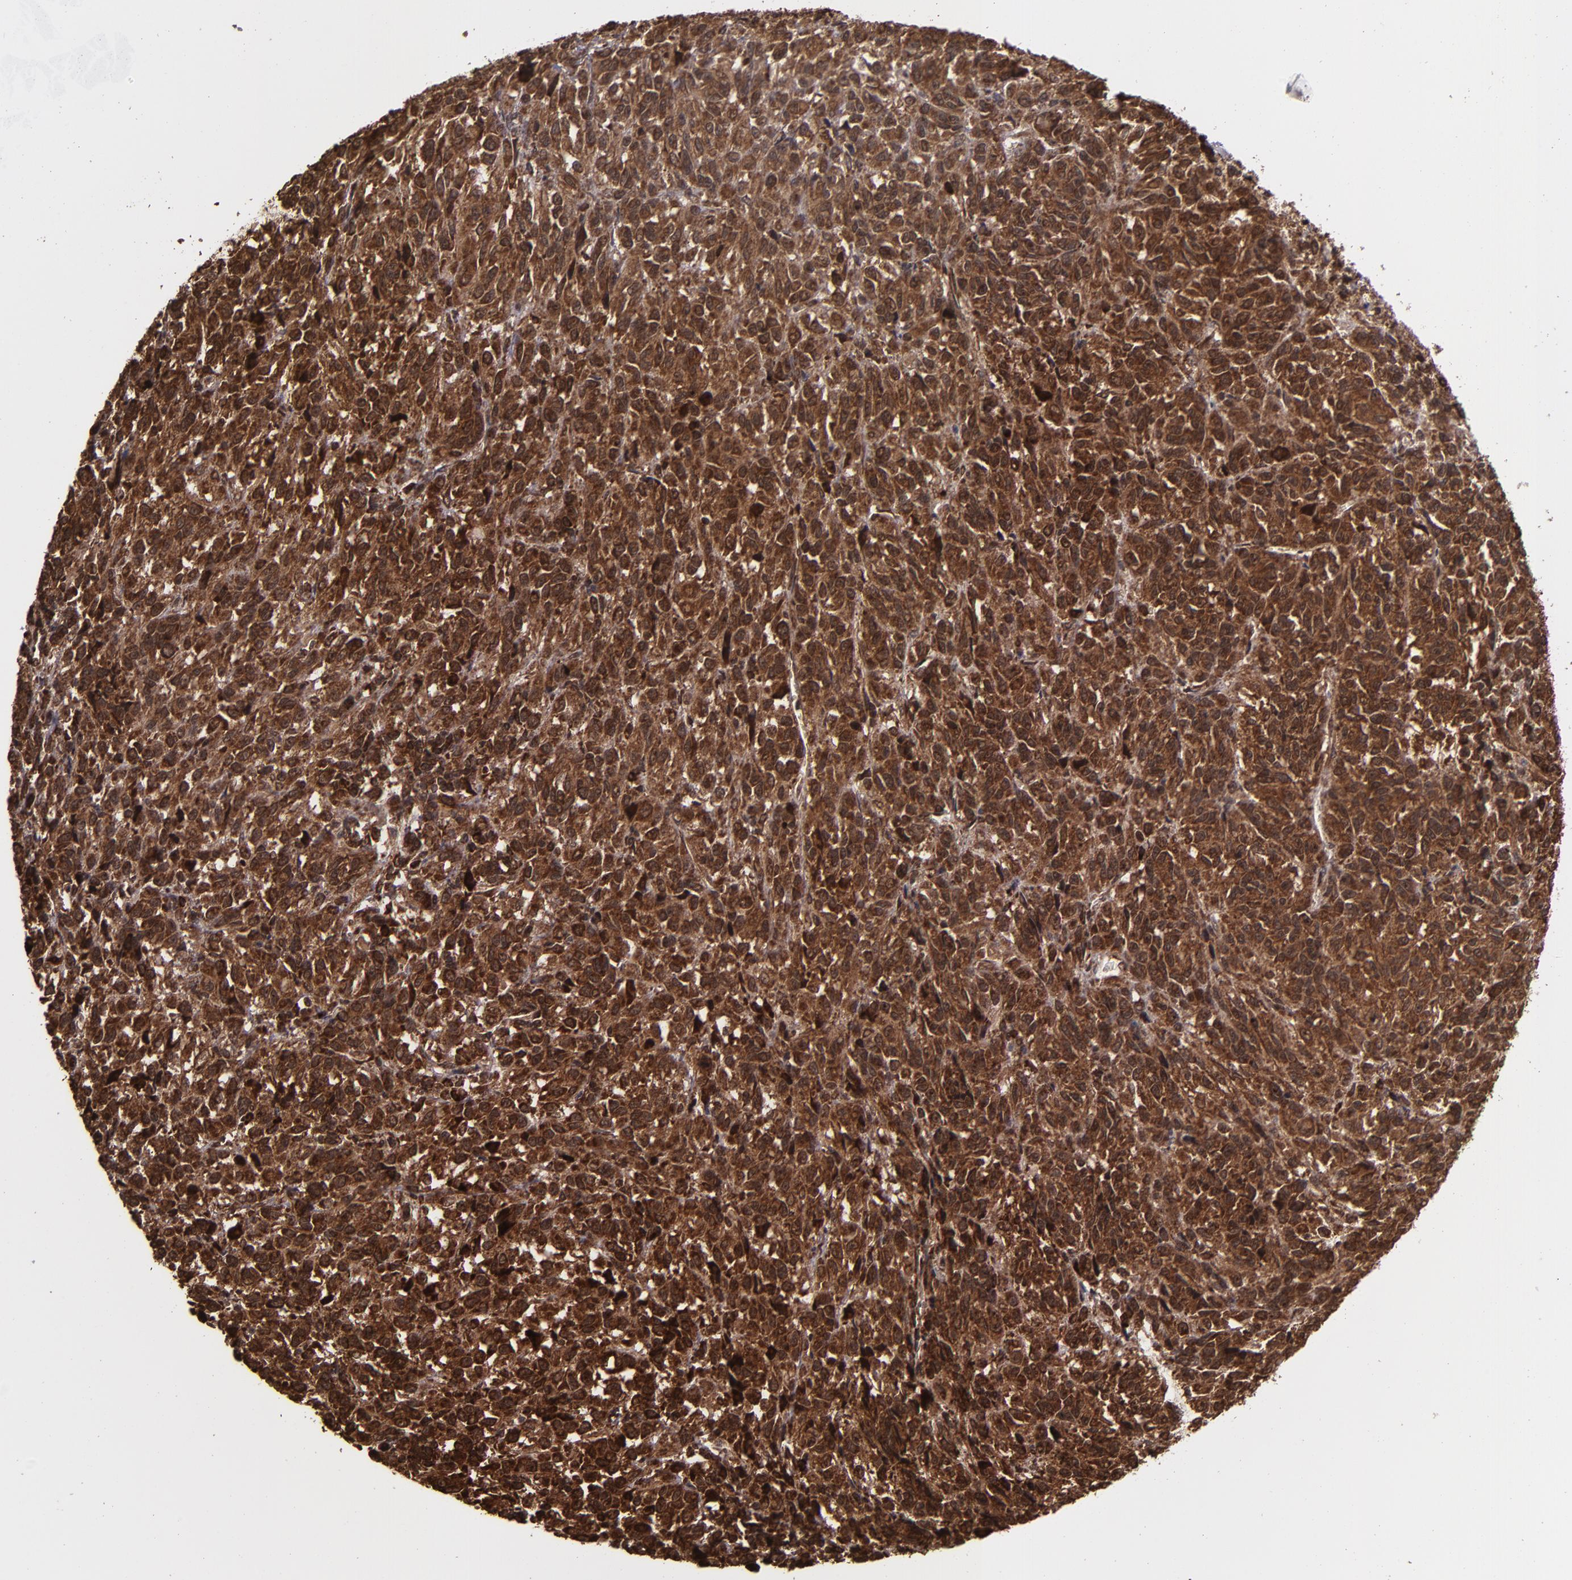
{"staining": {"intensity": "strong", "quantity": ">75%", "location": "cytoplasmic/membranous,nuclear"}, "tissue": "melanoma", "cell_type": "Tumor cells", "image_type": "cancer", "snomed": [{"axis": "morphology", "description": "Malignant melanoma, Metastatic site"}, {"axis": "topography", "description": "Lung"}], "caption": "Malignant melanoma (metastatic site) stained with DAB immunohistochemistry (IHC) reveals high levels of strong cytoplasmic/membranous and nuclear staining in approximately >75% of tumor cells.", "gene": "EIF4ENIF1", "patient": {"sex": "male", "age": 64}}